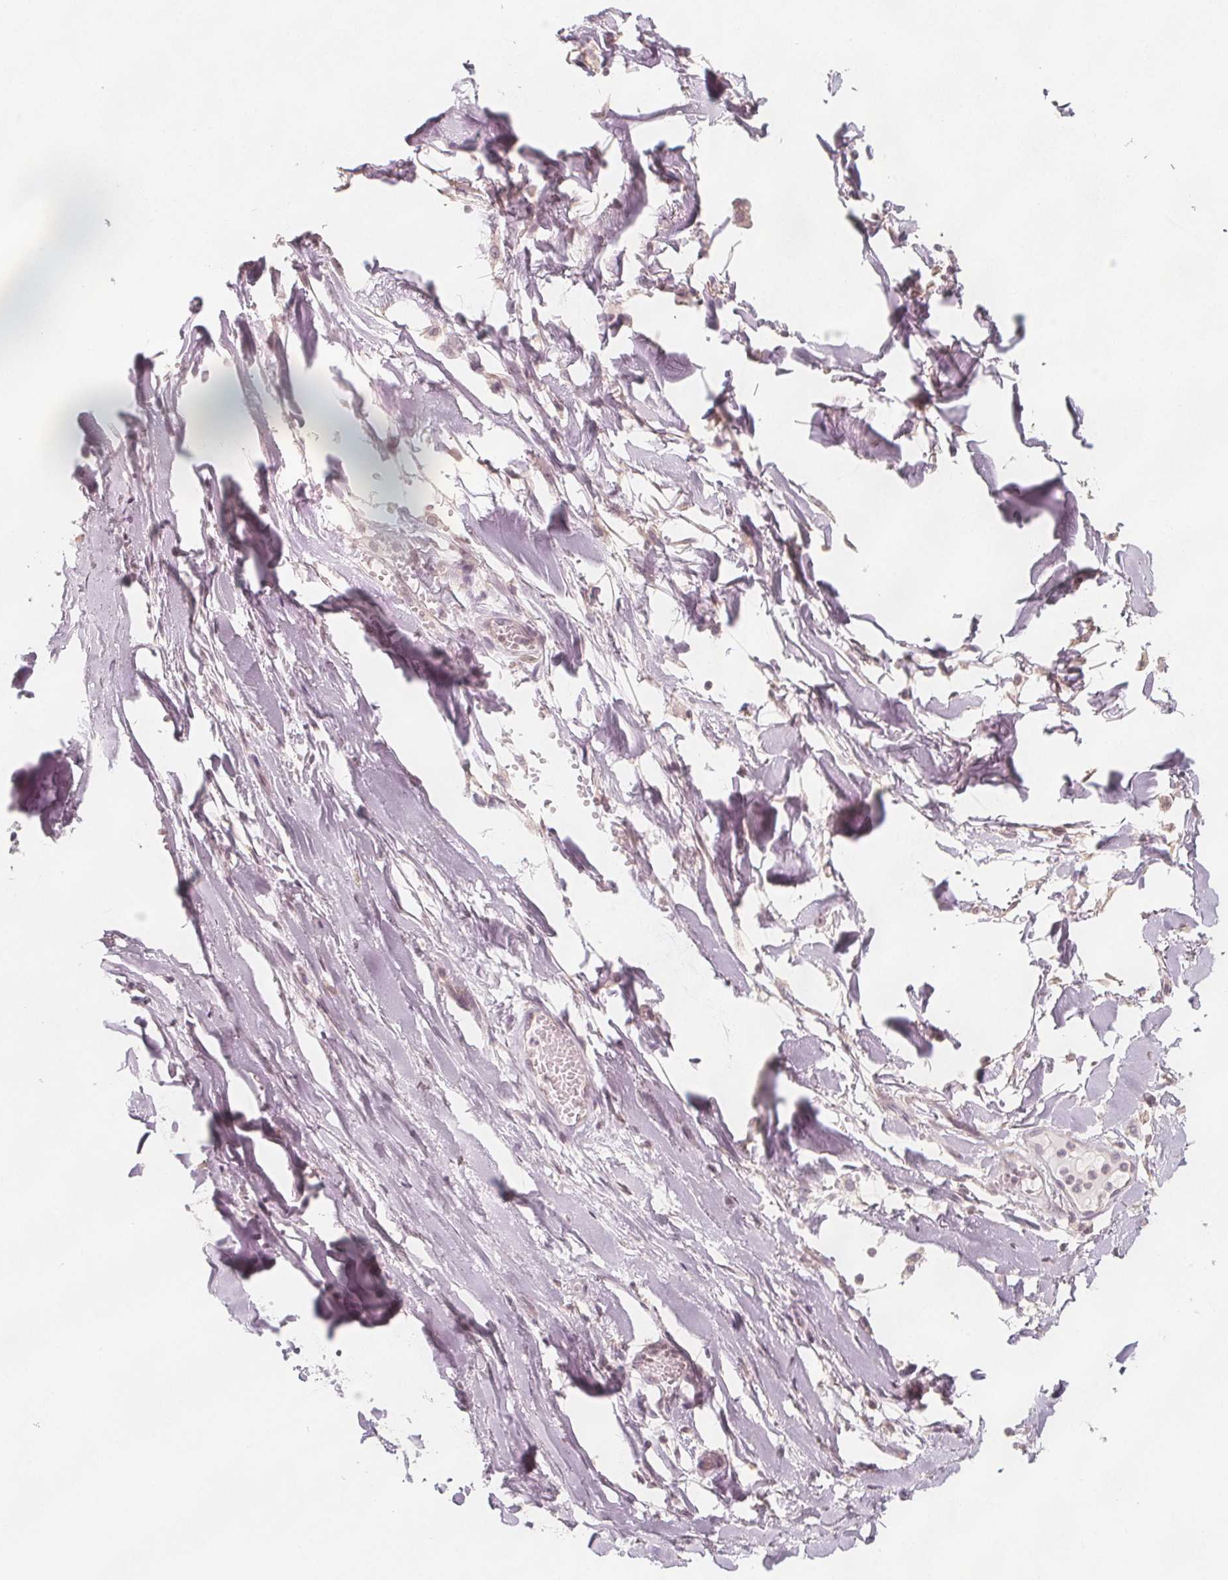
{"staining": {"intensity": "negative", "quantity": "none", "location": "none"}, "tissue": "soft tissue", "cell_type": "Chondrocytes", "image_type": "normal", "snomed": [{"axis": "morphology", "description": "Normal tissue, NOS"}, {"axis": "topography", "description": "Cartilage tissue"}, {"axis": "topography", "description": "Nasopharynx"}, {"axis": "topography", "description": "Thyroid gland"}], "caption": "Histopathology image shows no significant protein staining in chondrocytes of benign soft tissue.", "gene": "C1orf167", "patient": {"sex": "male", "age": 63}}